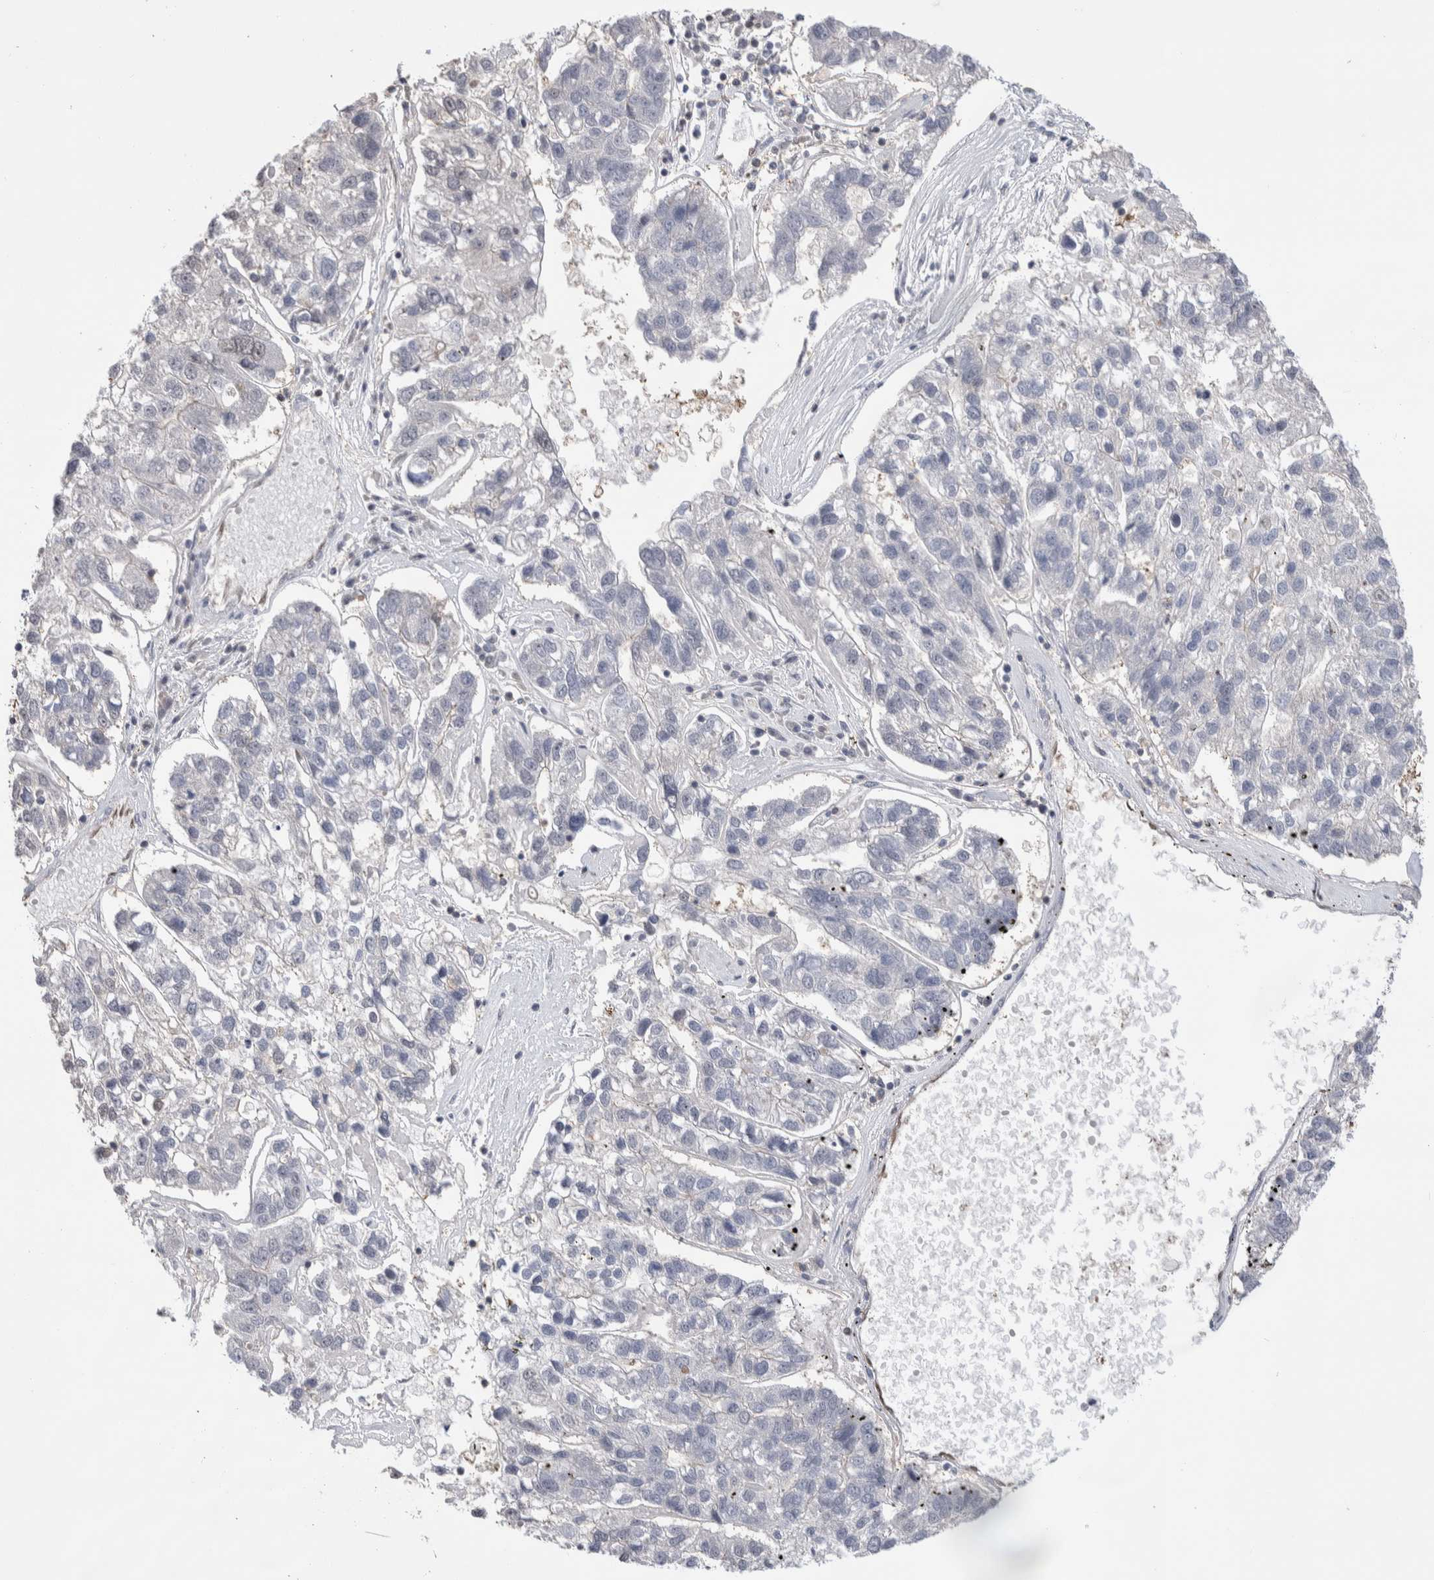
{"staining": {"intensity": "negative", "quantity": "none", "location": "none"}, "tissue": "pancreatic cancer", "cell_type": "Tumor cells", "image_type": "cancer", "snomed": [{"axis": "morphology", "description": "Adenocarcinoma, NOS"}, {"axis": "topography", "description": "Pancreas"}], "caption": "High power microscopy micrograph of an IHC histopathology image of pancreatic cancer, revealing no significant positivity in tumor cells.", "gene": "ZBTB49", "patient": {"sex": "female", "age": 61}}